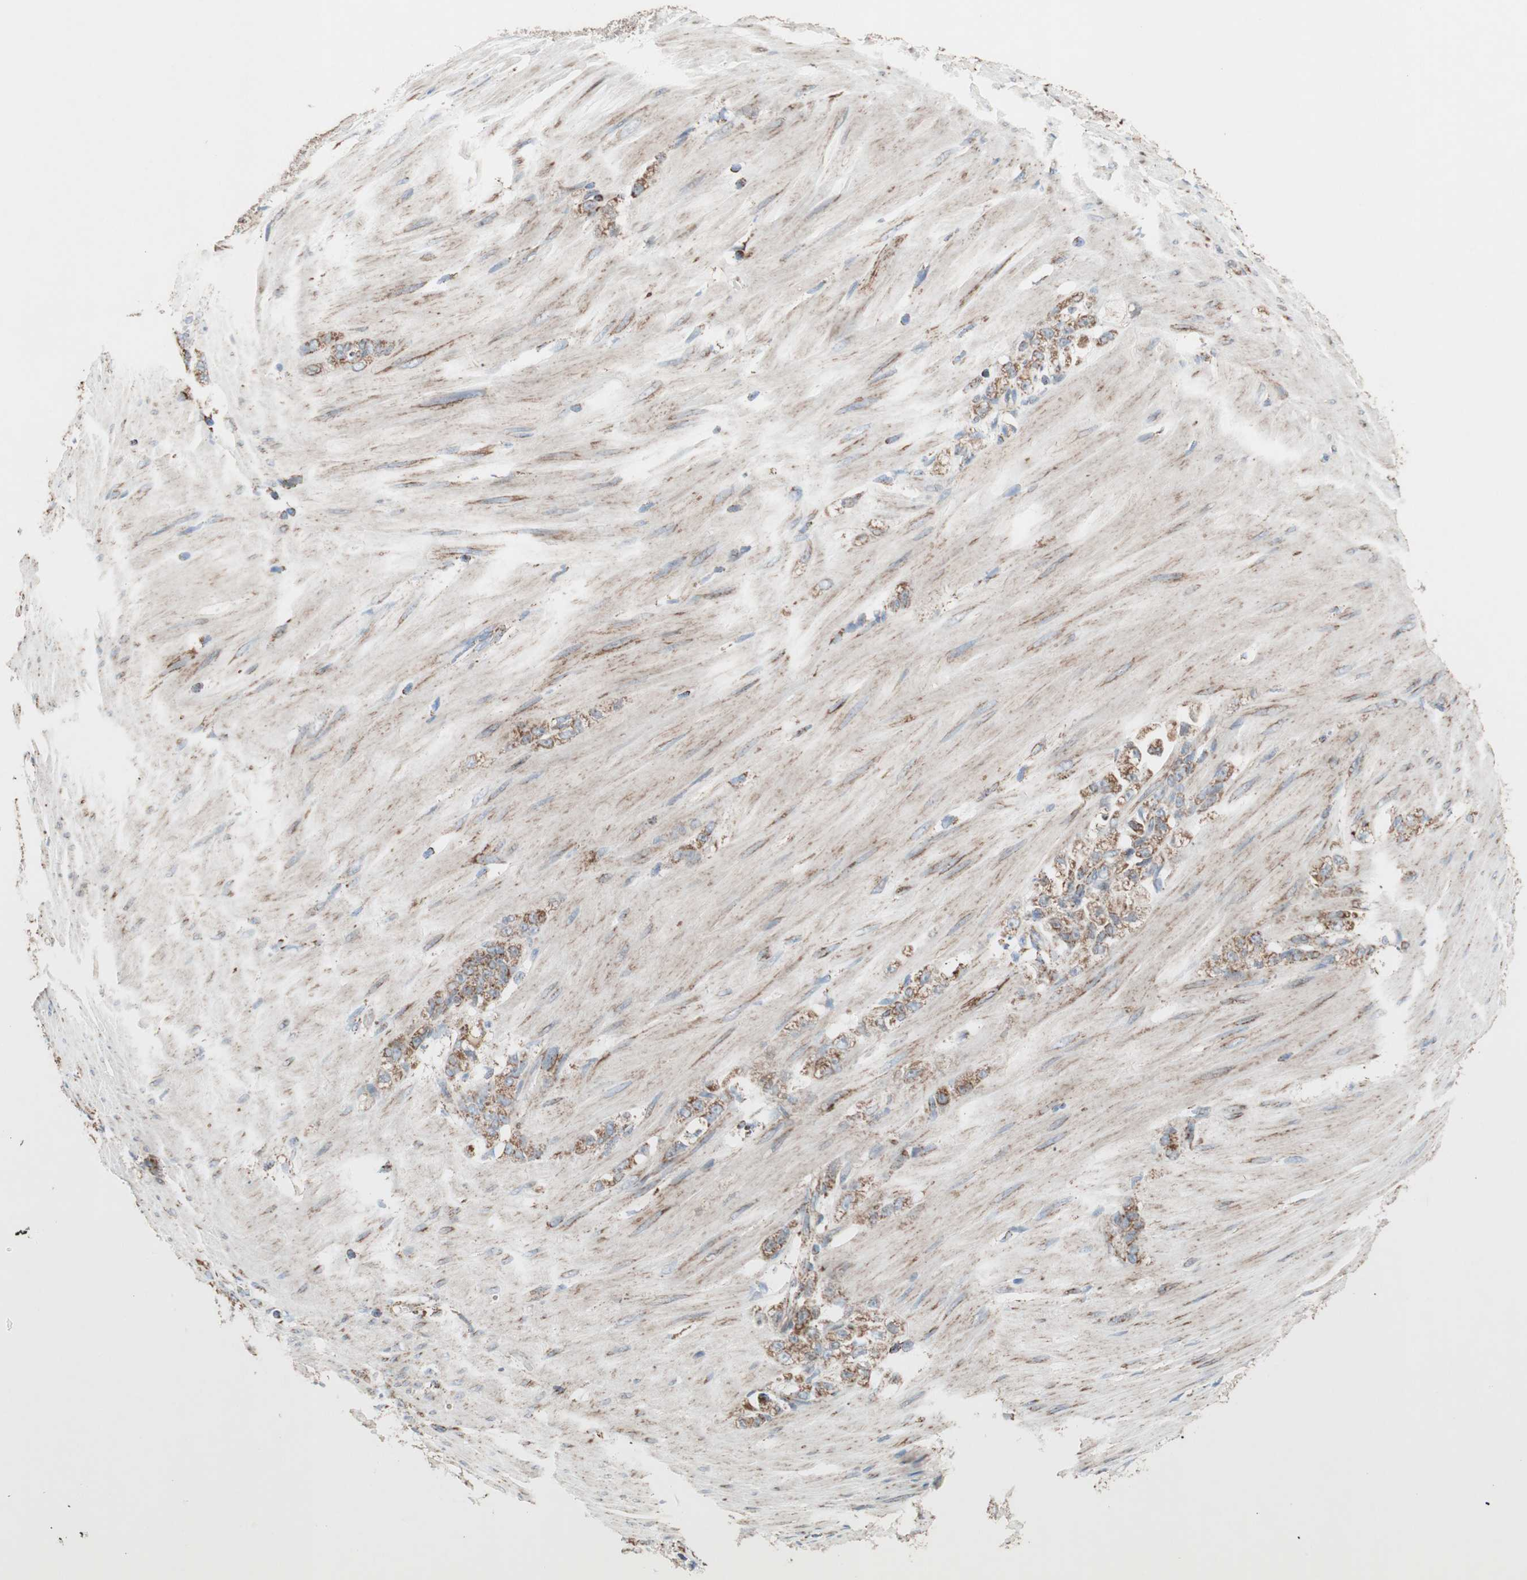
{"staining": {"intensity": "moderate", "quantity": ">75%", "location": "cytoplasmic/membranous"}, "tissue": "stomach cancer", "cell_type": "Tumor cells", "image_type": "cancer", "snomed": [{"axis": "morphology", "description": "Adenocarcinoma, NOS"}, {"axis": "topography", "description": "Stomach"}], "caption": "Immunohistochemical staining of stomach adenocarcinoma displays medium levels of moderate cytoplasmic/membranous staining in approximately >75% of tumor cells.", "gene": "PCSK4", "patient": {"sex": "male", "age": 82}}